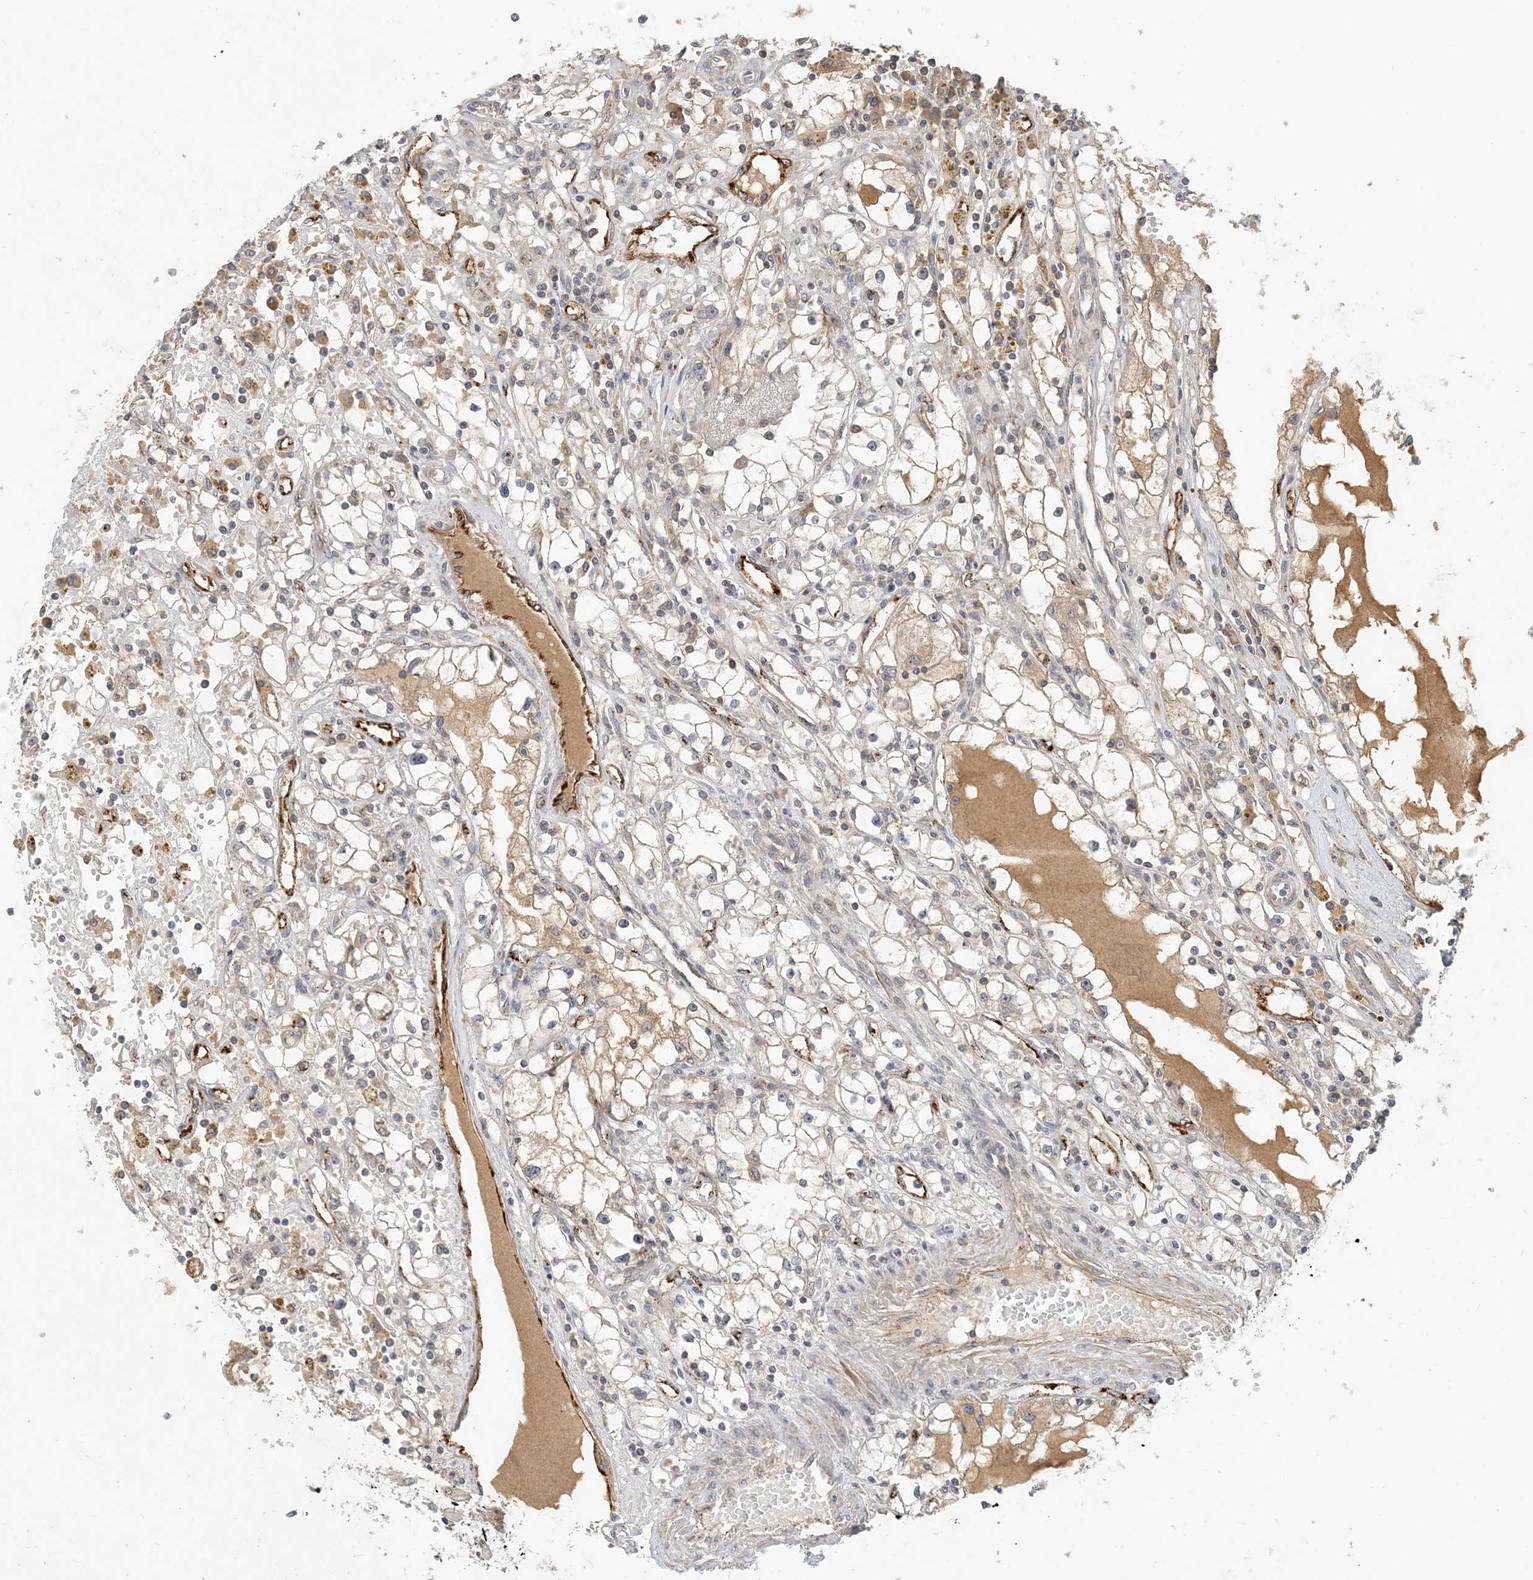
{"staining": {"intensity": "weak", "quantity": "25%-75%", "location": "cytoplasmic/membranous"}, "tissue": "renal cancer", "cell_type": "Tumor cells", "image_type": "cancer", "snomed": [{"axis": "morphology", "description": "Adenocarcinoma, NOS"}, {"axis": "topography", "description": "Kidney"}], "caption": "High-power microscopy captured an immunohistochemistry micrograph of renal adenocarcinoma, revealing weak cytoplasmic/membranous expression in approximately 25%-75% of tumor cells.", "gene": "ZBTB3", "patient": {"sex": "male", "age": 56}}